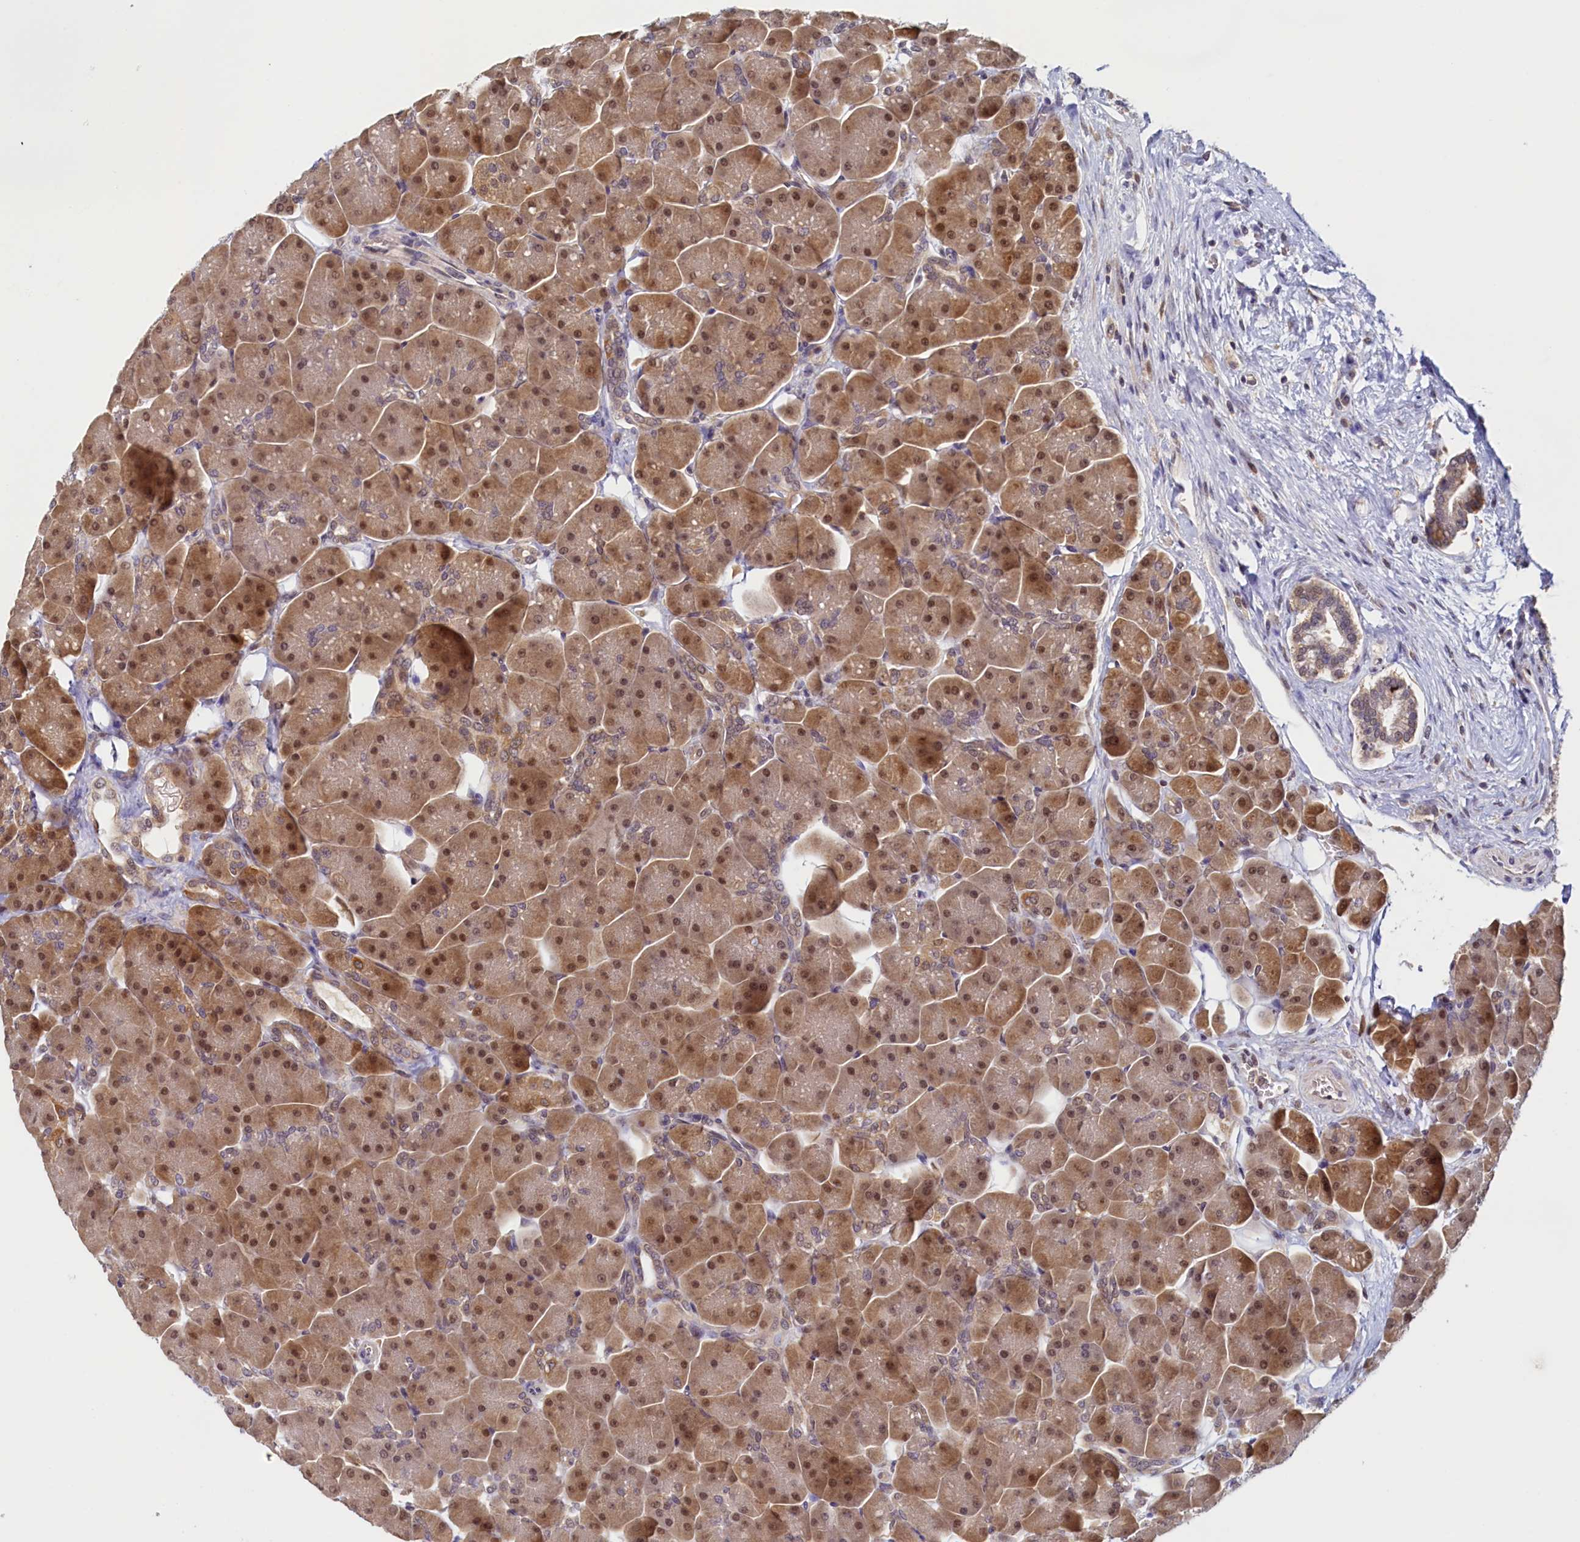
{"staining": {"intensity": "moderate", "quantity": ">75%", "location": "cytoplasmic/membranous,nuclear"}, "tissue": "pancreas", "cell_type": "Exocrine glandular cells", "image_type": "normal", "snomed": [{"axis": "morphology", "description": "Normal tissue, NOS"}, {"axis": "topography", "description": "Pancreas"}], "caption": "DAB (3,3'-diaminobenzidine) immunohistochemical staining of normal human pancreas demonstrates moderate cytoplasmic/membranous,nuclear protein staining in about >75% of exocrine glandular cells.", "gene": "PAAF1", "patient": {"sex": "male", "age": 66}}